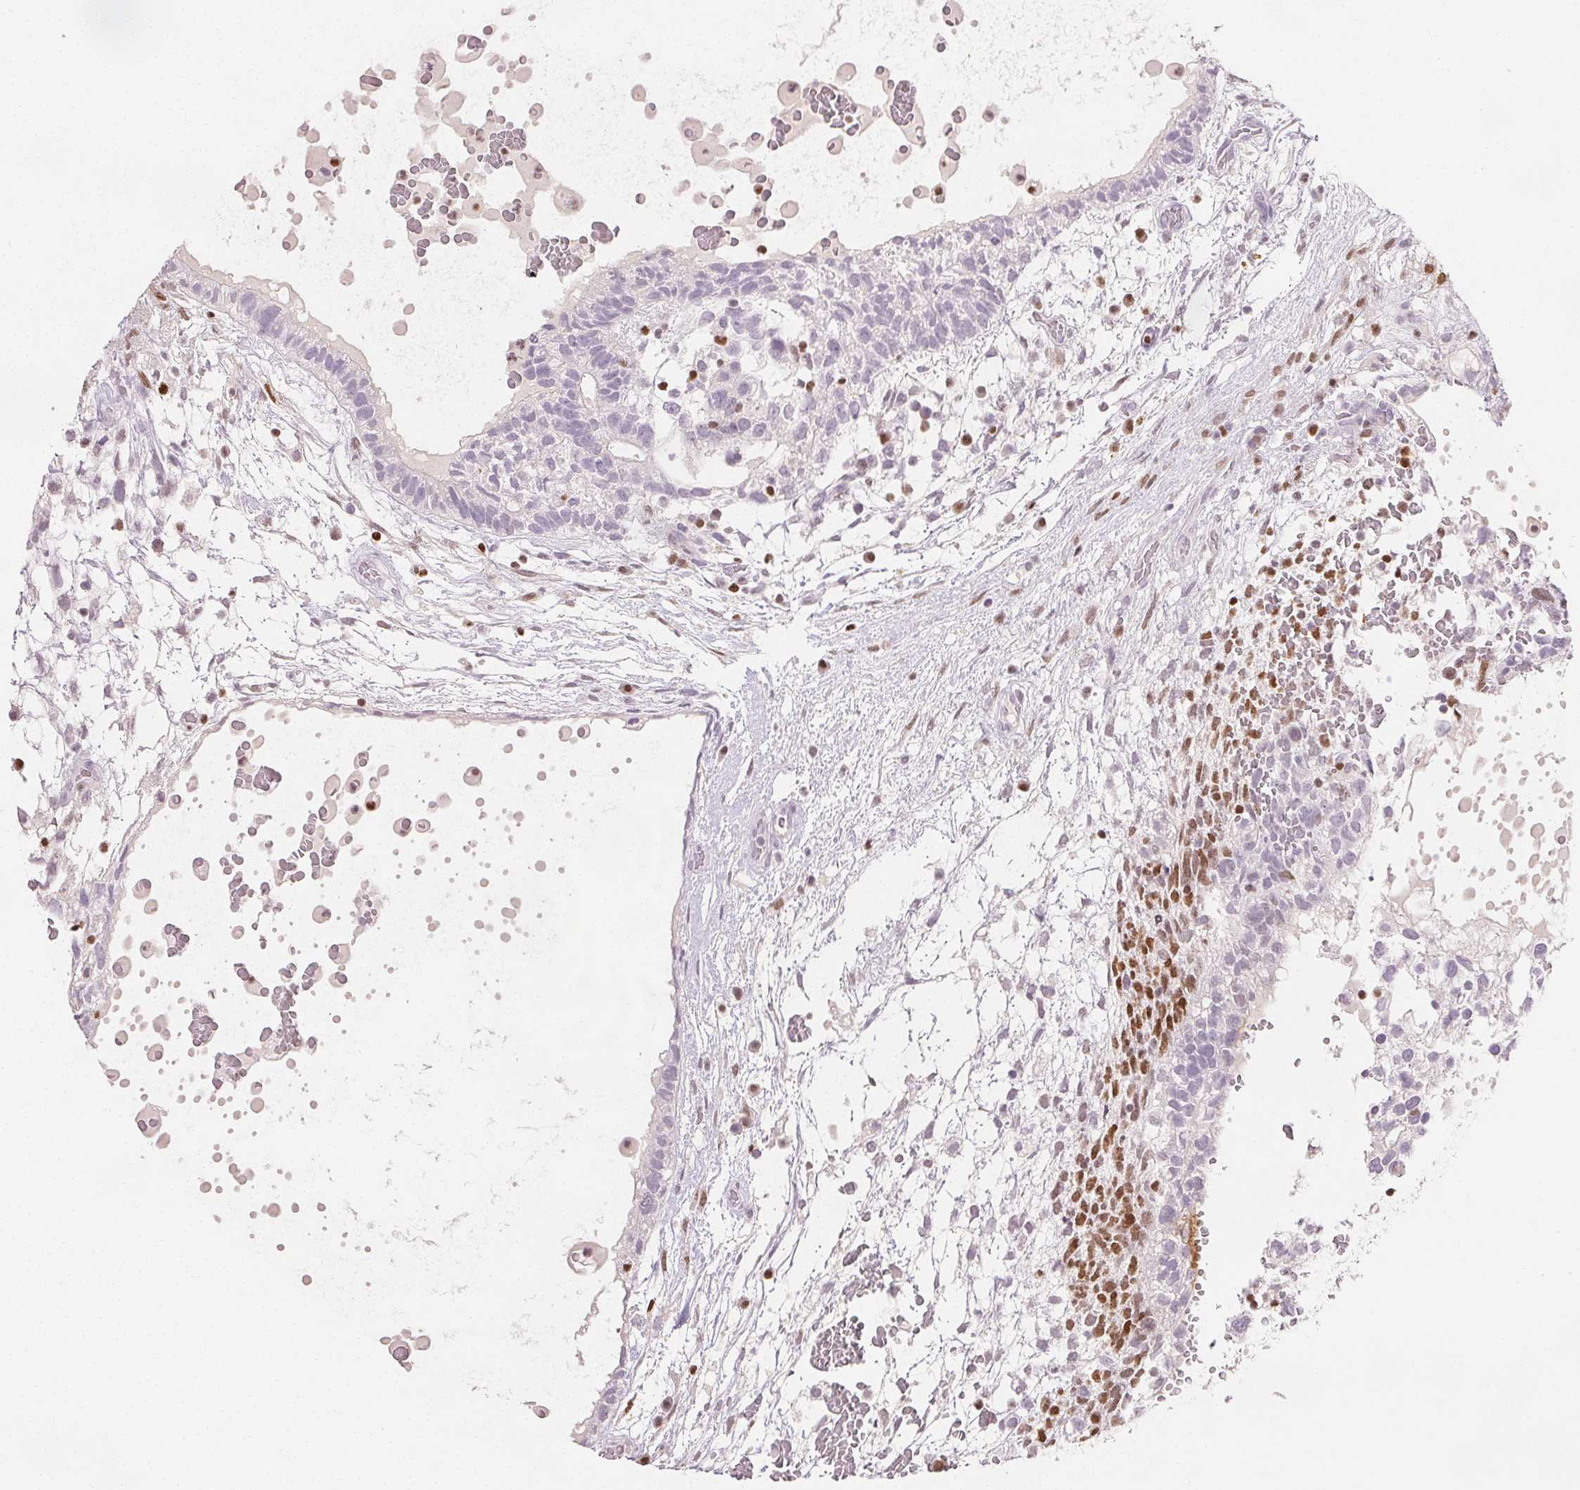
{"staining": {"intensity": "negative", "quantity": "none", "location": "none"}, "tissue": "testis cancer", "cell_type": "Tumor cells", "image_type": "cancer", "snomed": [{"axis": "morphology", "description": "Normal tissue, NOS"}, {"axis": "morphology", "description": "Carcinoma, Embryonal, NOS"}, {"axis": "topography", "description": "Testis"}], "caption": "Immunohistochemistry (IHC) photomicrograph of testis cancer (embryonal carcinoma) stained for a protein (brown), which demonstrates no staining in tumor cells.", "gene": "RUNX2", "patient": {"sex": "male", "age": 32}}